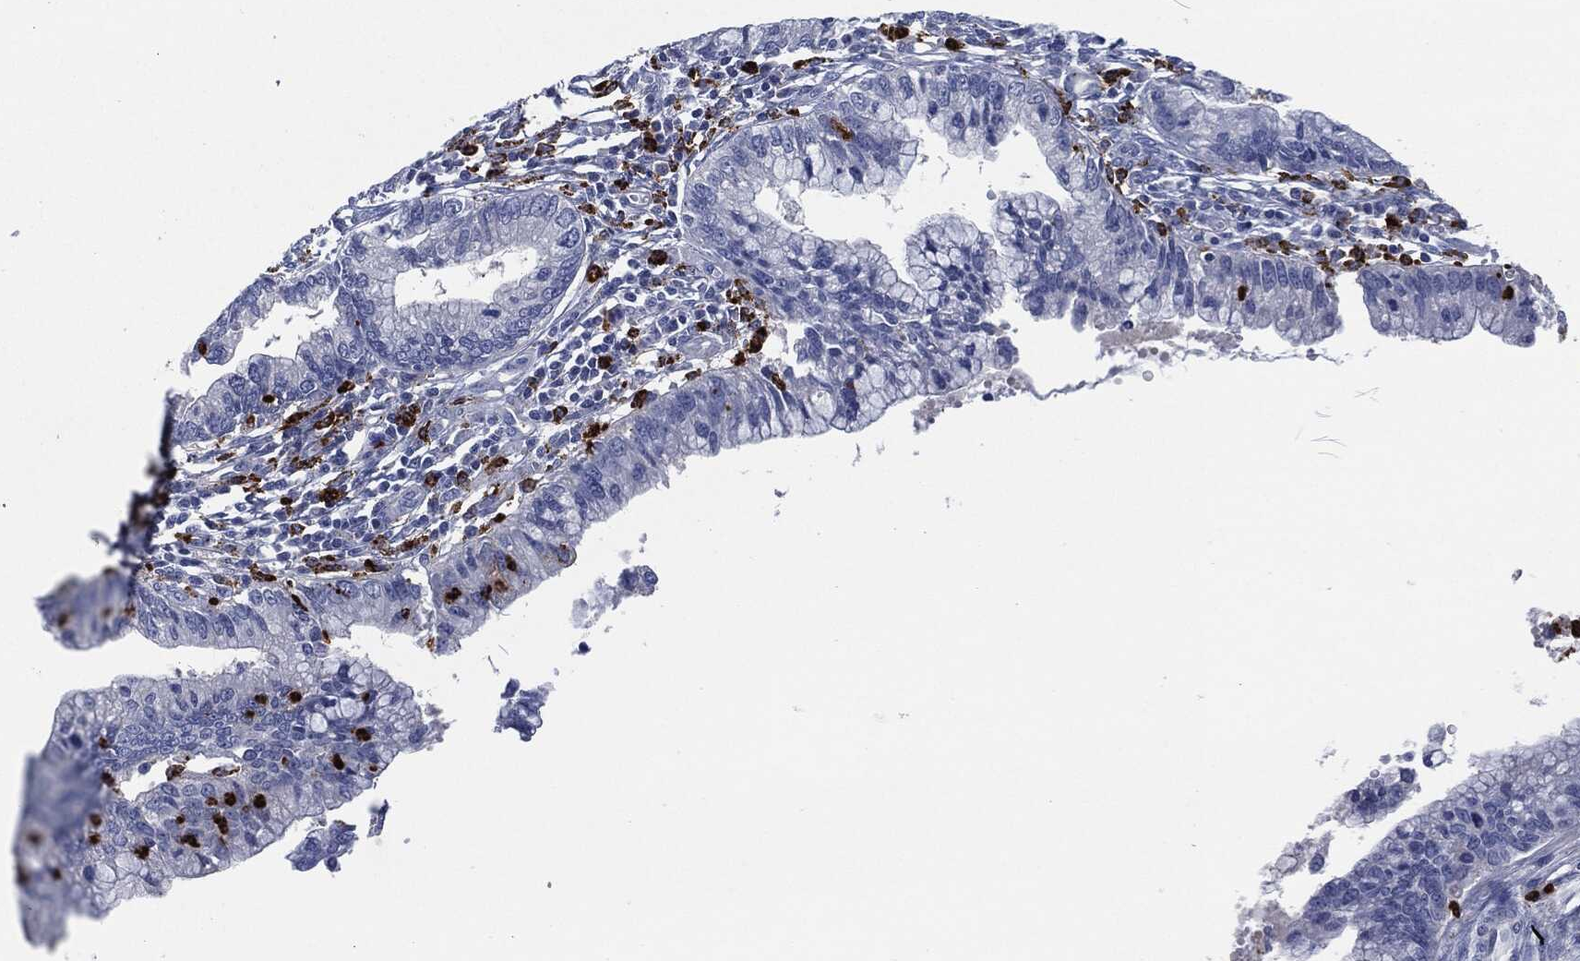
{"staining": {"intensity": "negative", "quantity": "none", "location": "none"}, "tissue": "cervical cancer", "cell_type": "Tumor cells", "image_type": "cancer", "snomed": [{"axis": "morphology", "description": "Adenocarcinoma, NOS"}, {"axis": "topography", "description": "Cervix"}], "caption": "The histopathology image demonstrates no significant positivity in tumor cells of adenocarcinoma (cervical).", "gene": "MPO", "patient": {"sex": "female", "age": 44}}